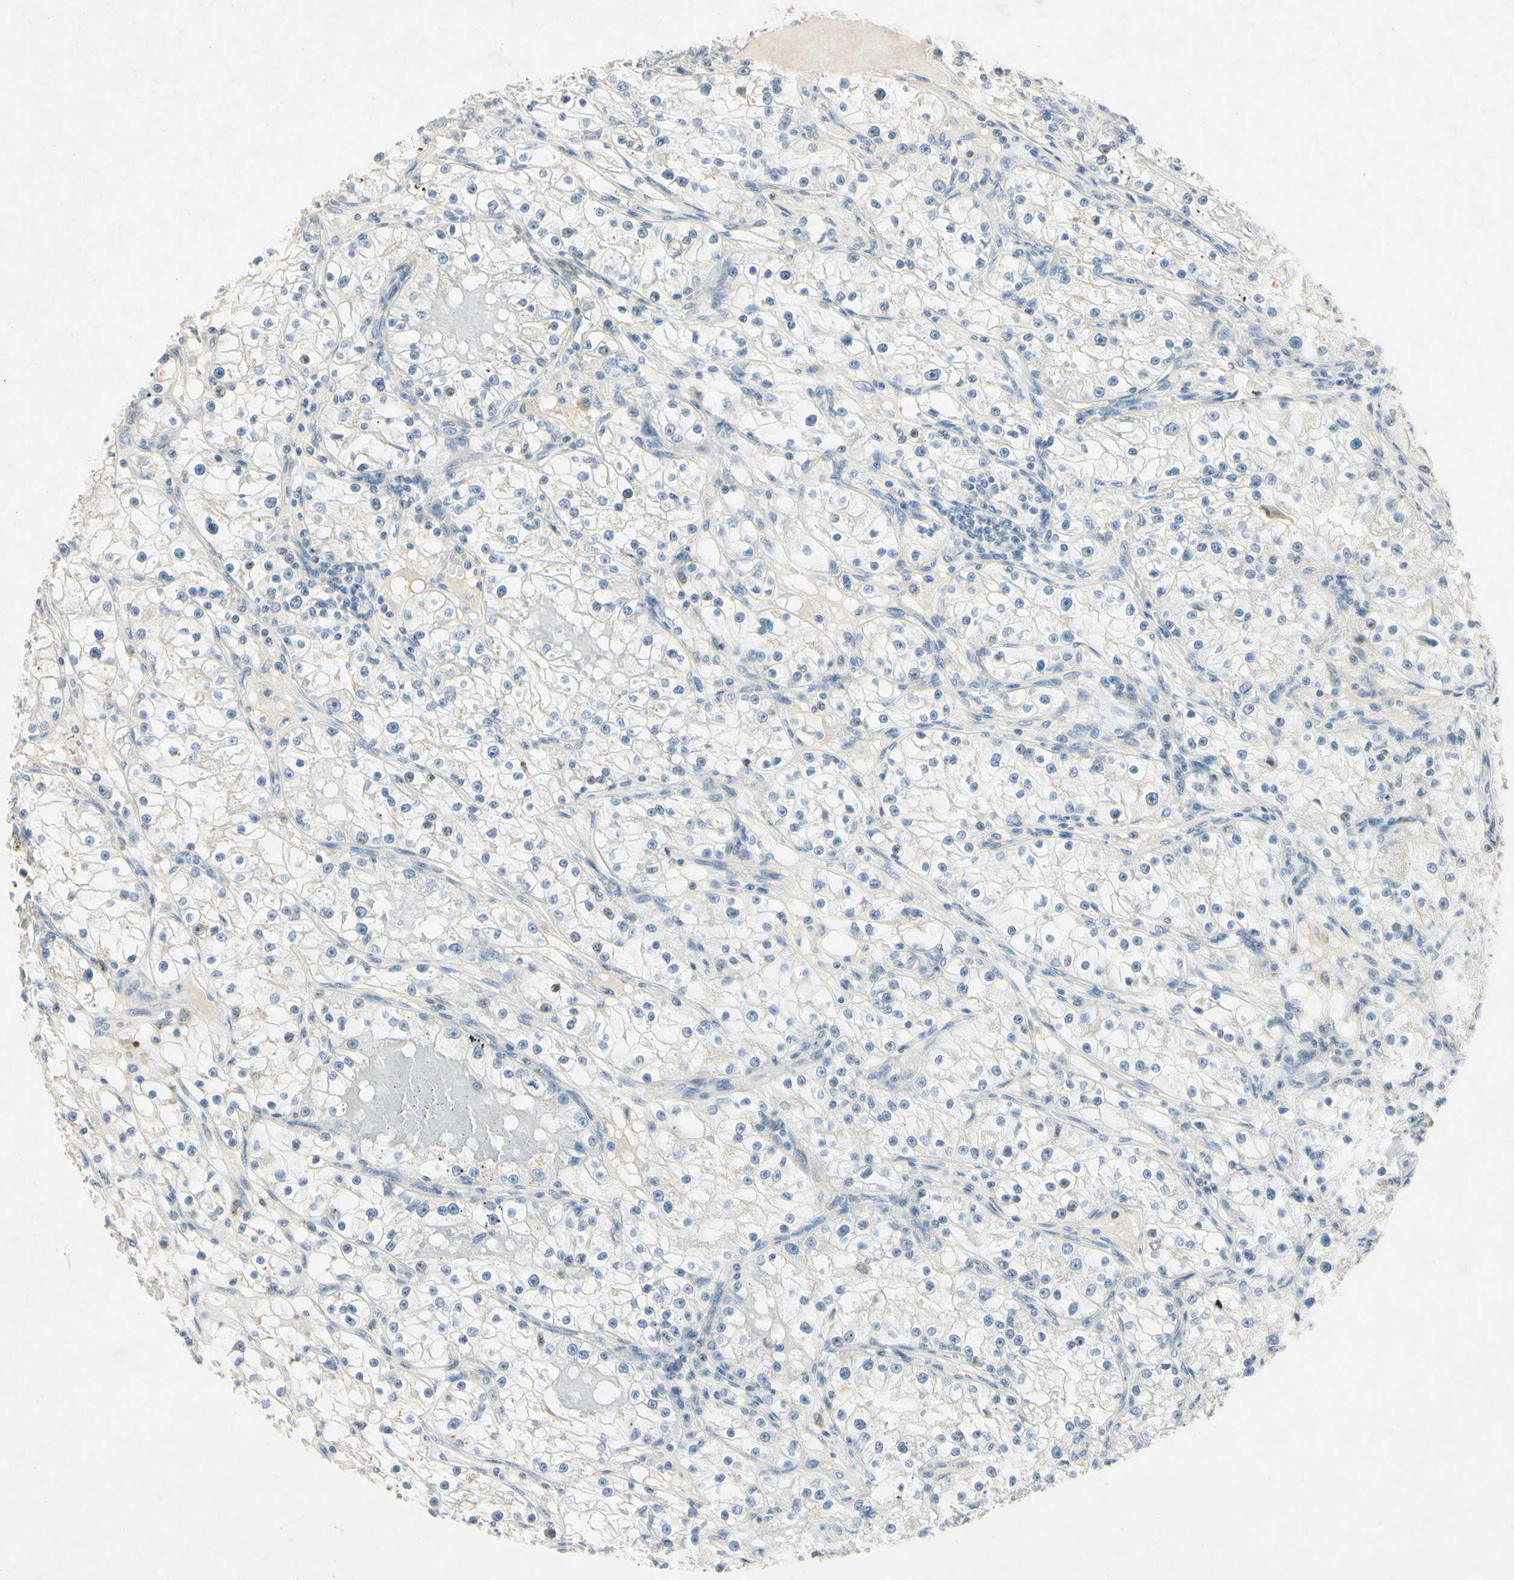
{"staining": {"intensity": "negative", "quantity": "none", "location": "none"}, "tissue": "renal cancer", "cell_type": "Tumor cells", "image_type": "cancer", "snomed": [{"axis": "morphology", "description": "Adenocarcinoma, NOS"}, {"axis": "topography", "description": "Kidney"}], "caption": "Immunohistochemistry (IHC) of human adenocarcinoma (renal) displays no positivity in tumor cells.", "gene": "HSPA1B", "patient": {"sex": "male", "age": 56}}